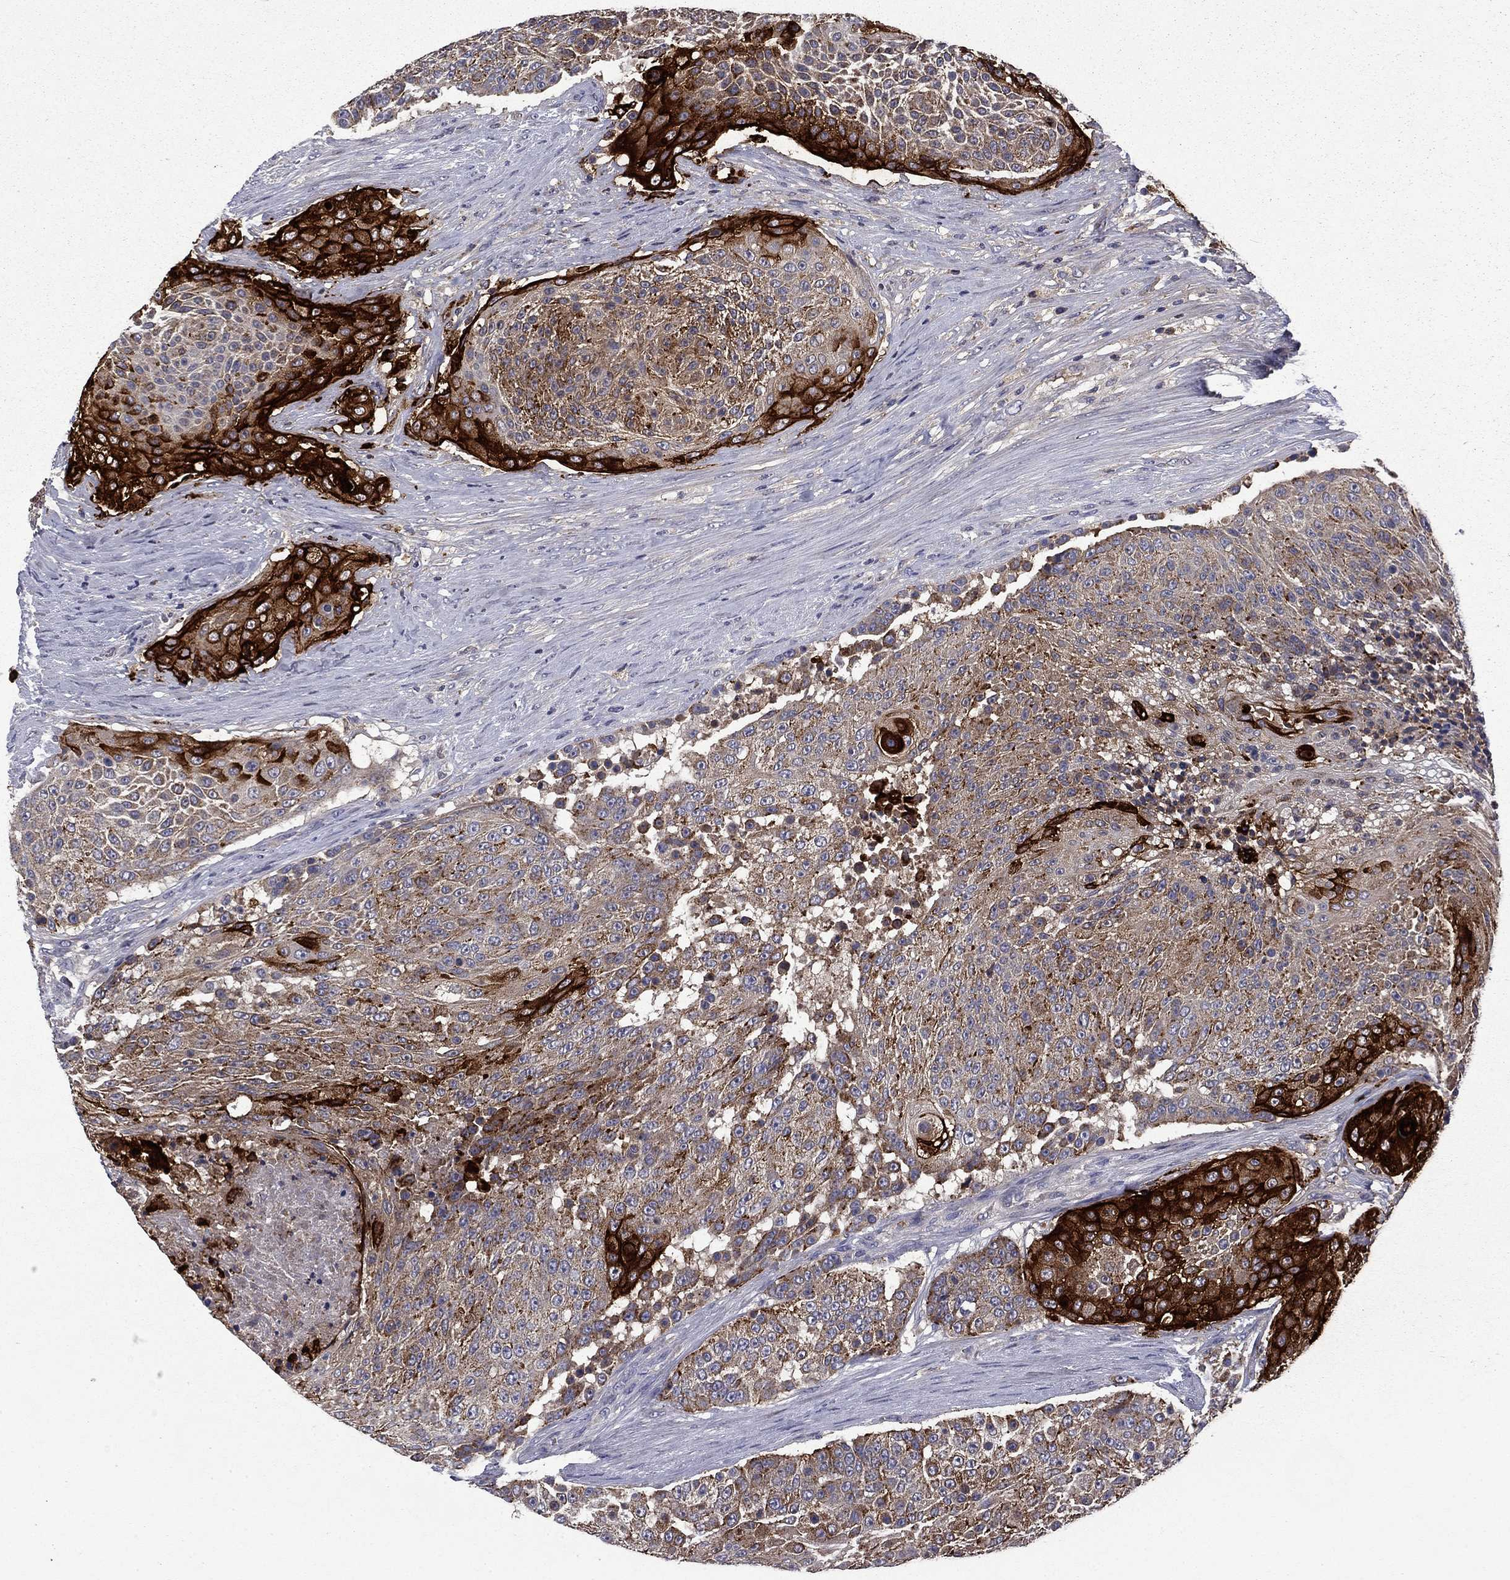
{"staining": {"intensity": "strong", "quantity": "<25%", "location": "cytoplasmic/membranous"}, "tissue": "urothelial cancer", "cell_type": "Tumor cells", "image_type": "cancer", "snomed": [{"axis": "morphology", "description": "Urothelial carcinoma, High grade"}, {"axis": "topography", "description": "Urinary bladder"}], "caption": "Immunohistochemical staining of high-grade urothelial carcinoma demonstrates medium levels of strong cytoplasmic/membranous protein positivity in approximately <25% of tumor cells.", "gene": "CEACAM7", "patient": {"sex": "female", "age": 63}}